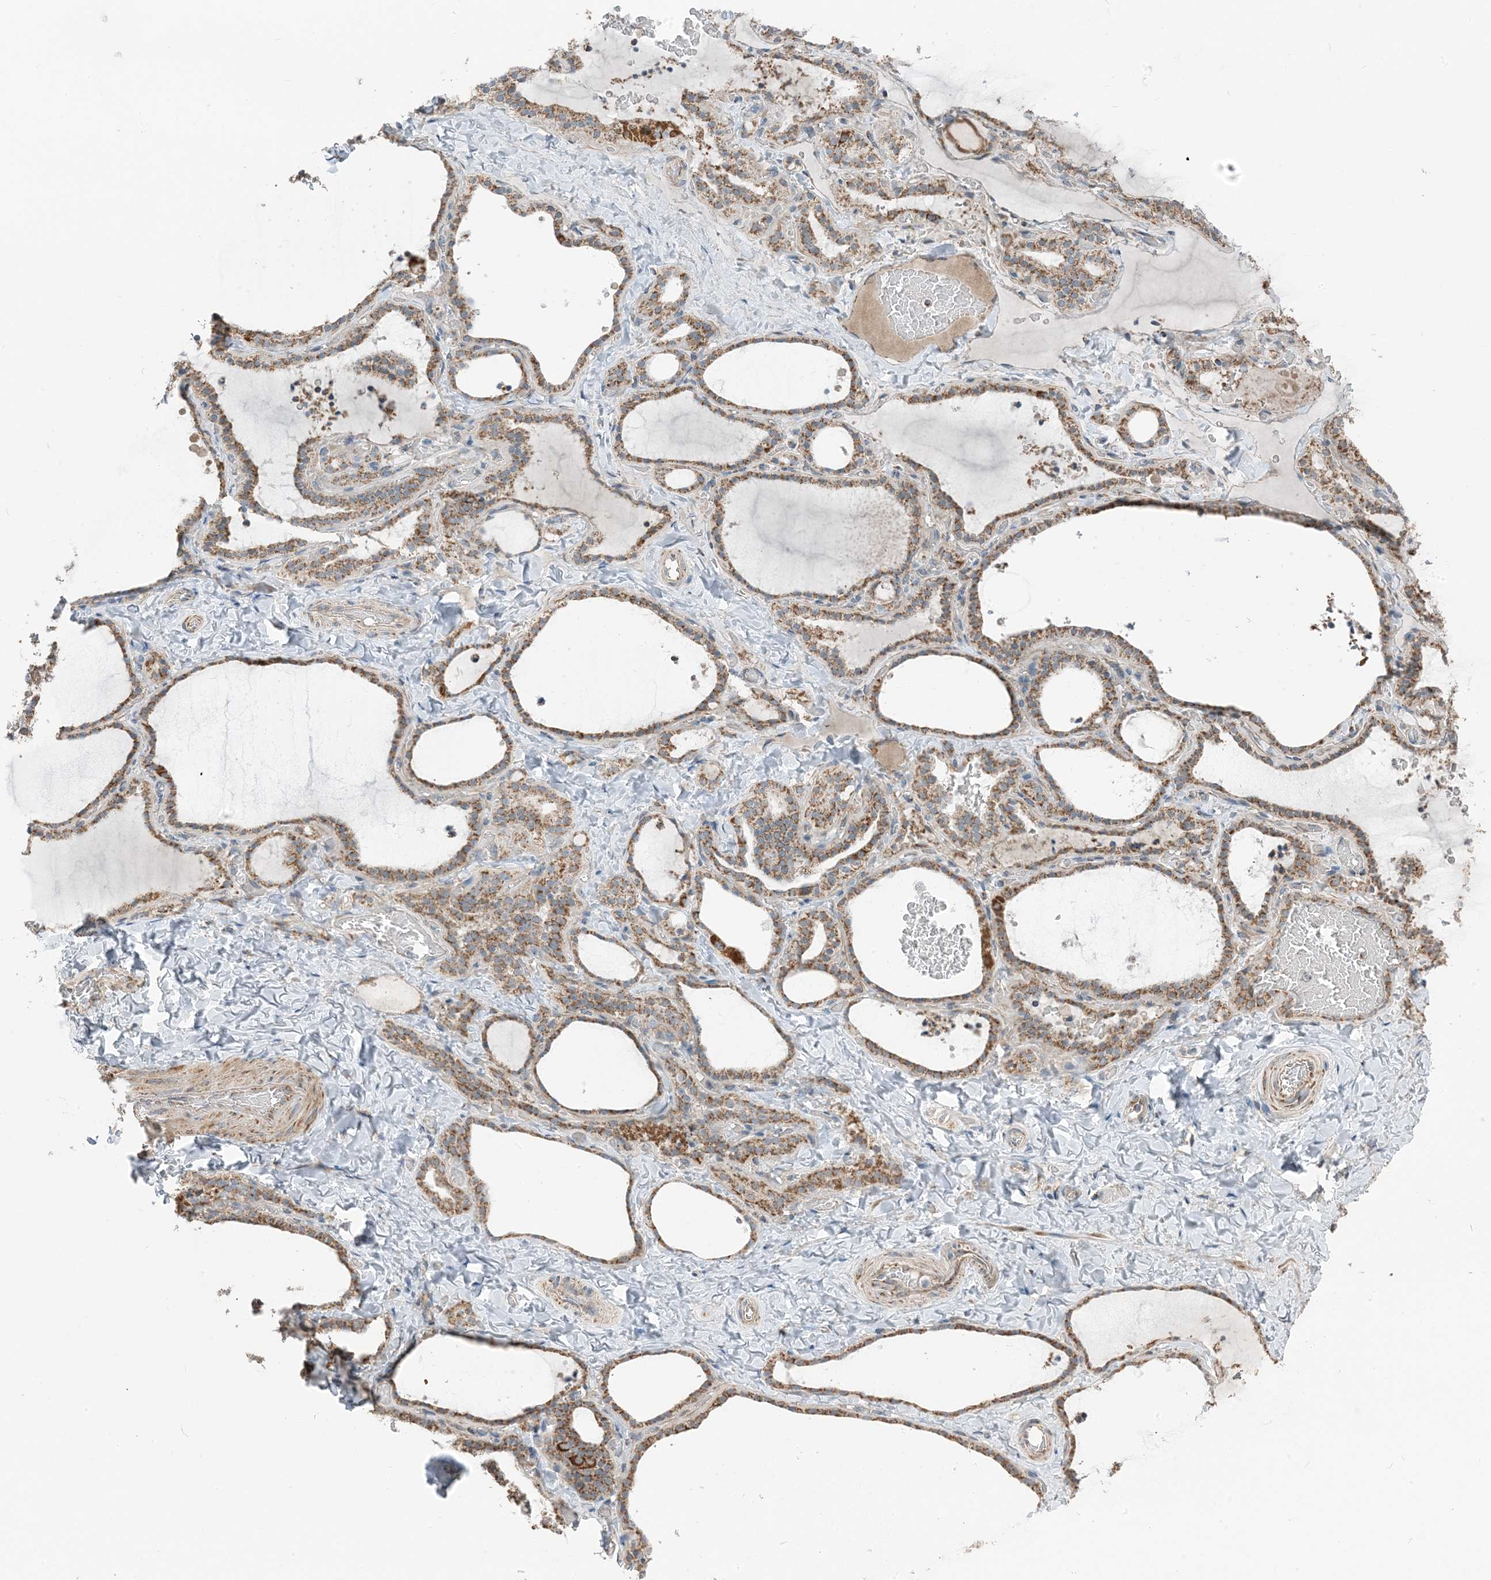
{"staining": {"intensity": "moderate", "quantity": ">75%", "location": "cytoplasmic/membranous"}, "tissue": "thyroid gland", "cell_type": "Glandular cells", "image_type": "normal", "snomed": [{"axis": "morphology", "description": "Normal tissue, NOS"}, {"axis": "topography", "description": "Thyroid gland"}], "caption": "Immunohistochemistry (DAB (3,3'-diaminobenzidine)) staining of unremarkable thyroid gland displays moderate cytoplasmic/membranous protein staining in about >75% of glandular cells. (Stains: DAB (3,3'-diaminobenzidine) in brown, nuclei in blue, Microscopy: brightfield microscopy at high magnification).", "gene": "PILRB", "patient": {"sex": "female", "age": 22}}